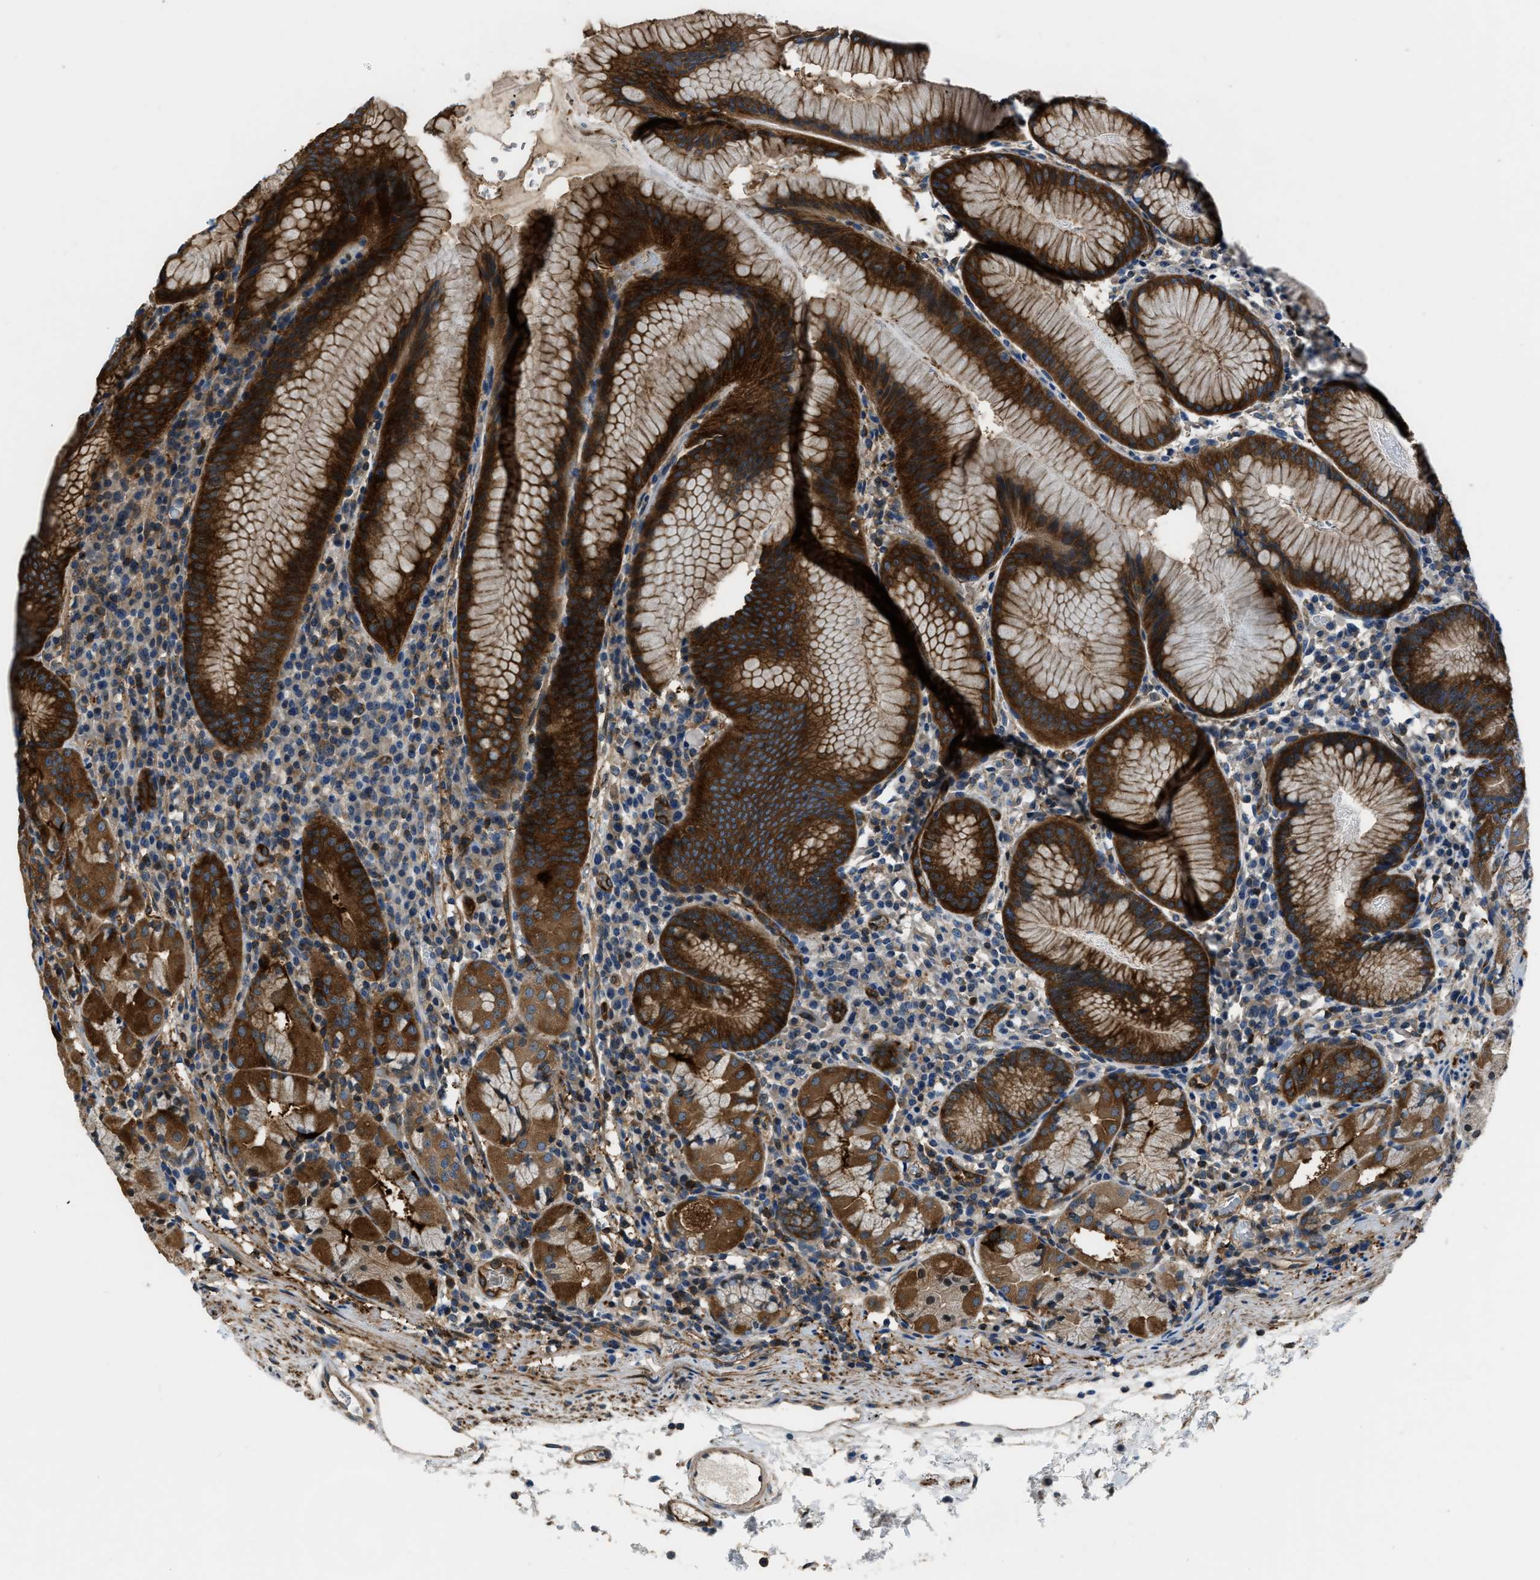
{"staining": {"intensity": "strong", "quantity": "25%-75%", "location": "cytoplasmic/membranous"}, "tissue": "stomach", "cell_type": "Glandular cells", "image_type": "normal", "snomed": [{"axis": "morphology", "description": "Normal tissue, NOS"}, {"axis": "topography", "description": "Stomach"}, {"axis": "topography", "description": "Stomach, lower"}], "caption": "Brown immunohistochemical staining in benign stomach demonstrates strong cytoplasmic/membranous expression in approximately 25%-75% of glandular cells. Nuclei are stained in blue.", "gene": "PFKP", "patient": {"sex": "female", "age": 75}}